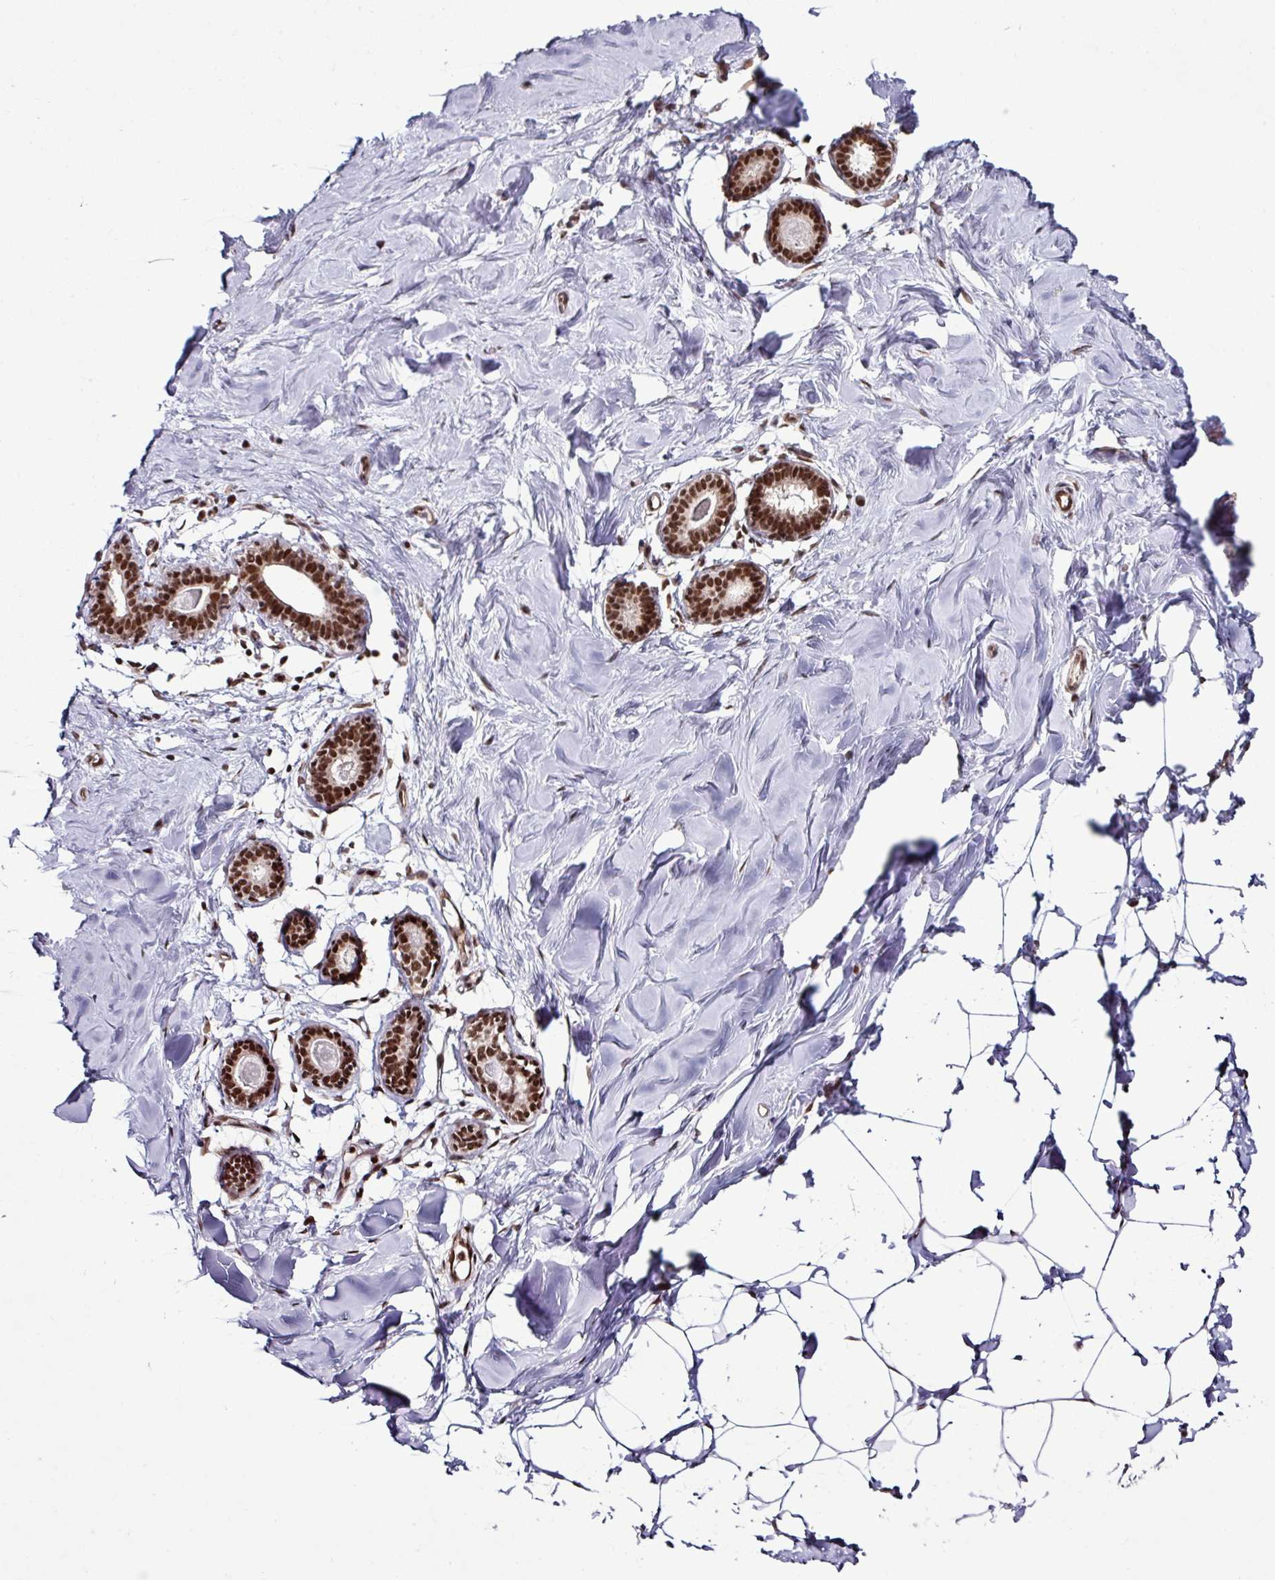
{"staining": {"intensity": "moderate", "quantity": ">75%", "location": "nuclear"}, "tissue": "breast", "cell_type": "Adipocytes", "image_type": "normal", "snomed": [{"axis": "morphology", "description": "Normal tissue, NOS"}, {"axis": "topography", "description": "Breast"}], "caption": "Breast stained with DAB immunohistochemistry (IHC) displays medium levels of moderate nuclear staining in about >75% of adipocytes. The staining was performed using DAB to visualize the protein expression in brown, while the nuclei were stained in blue with hematoxylin (Magnification: 20x).", "gene": "MORF4L2", "patient": {"sex": "female", "age": 23}}